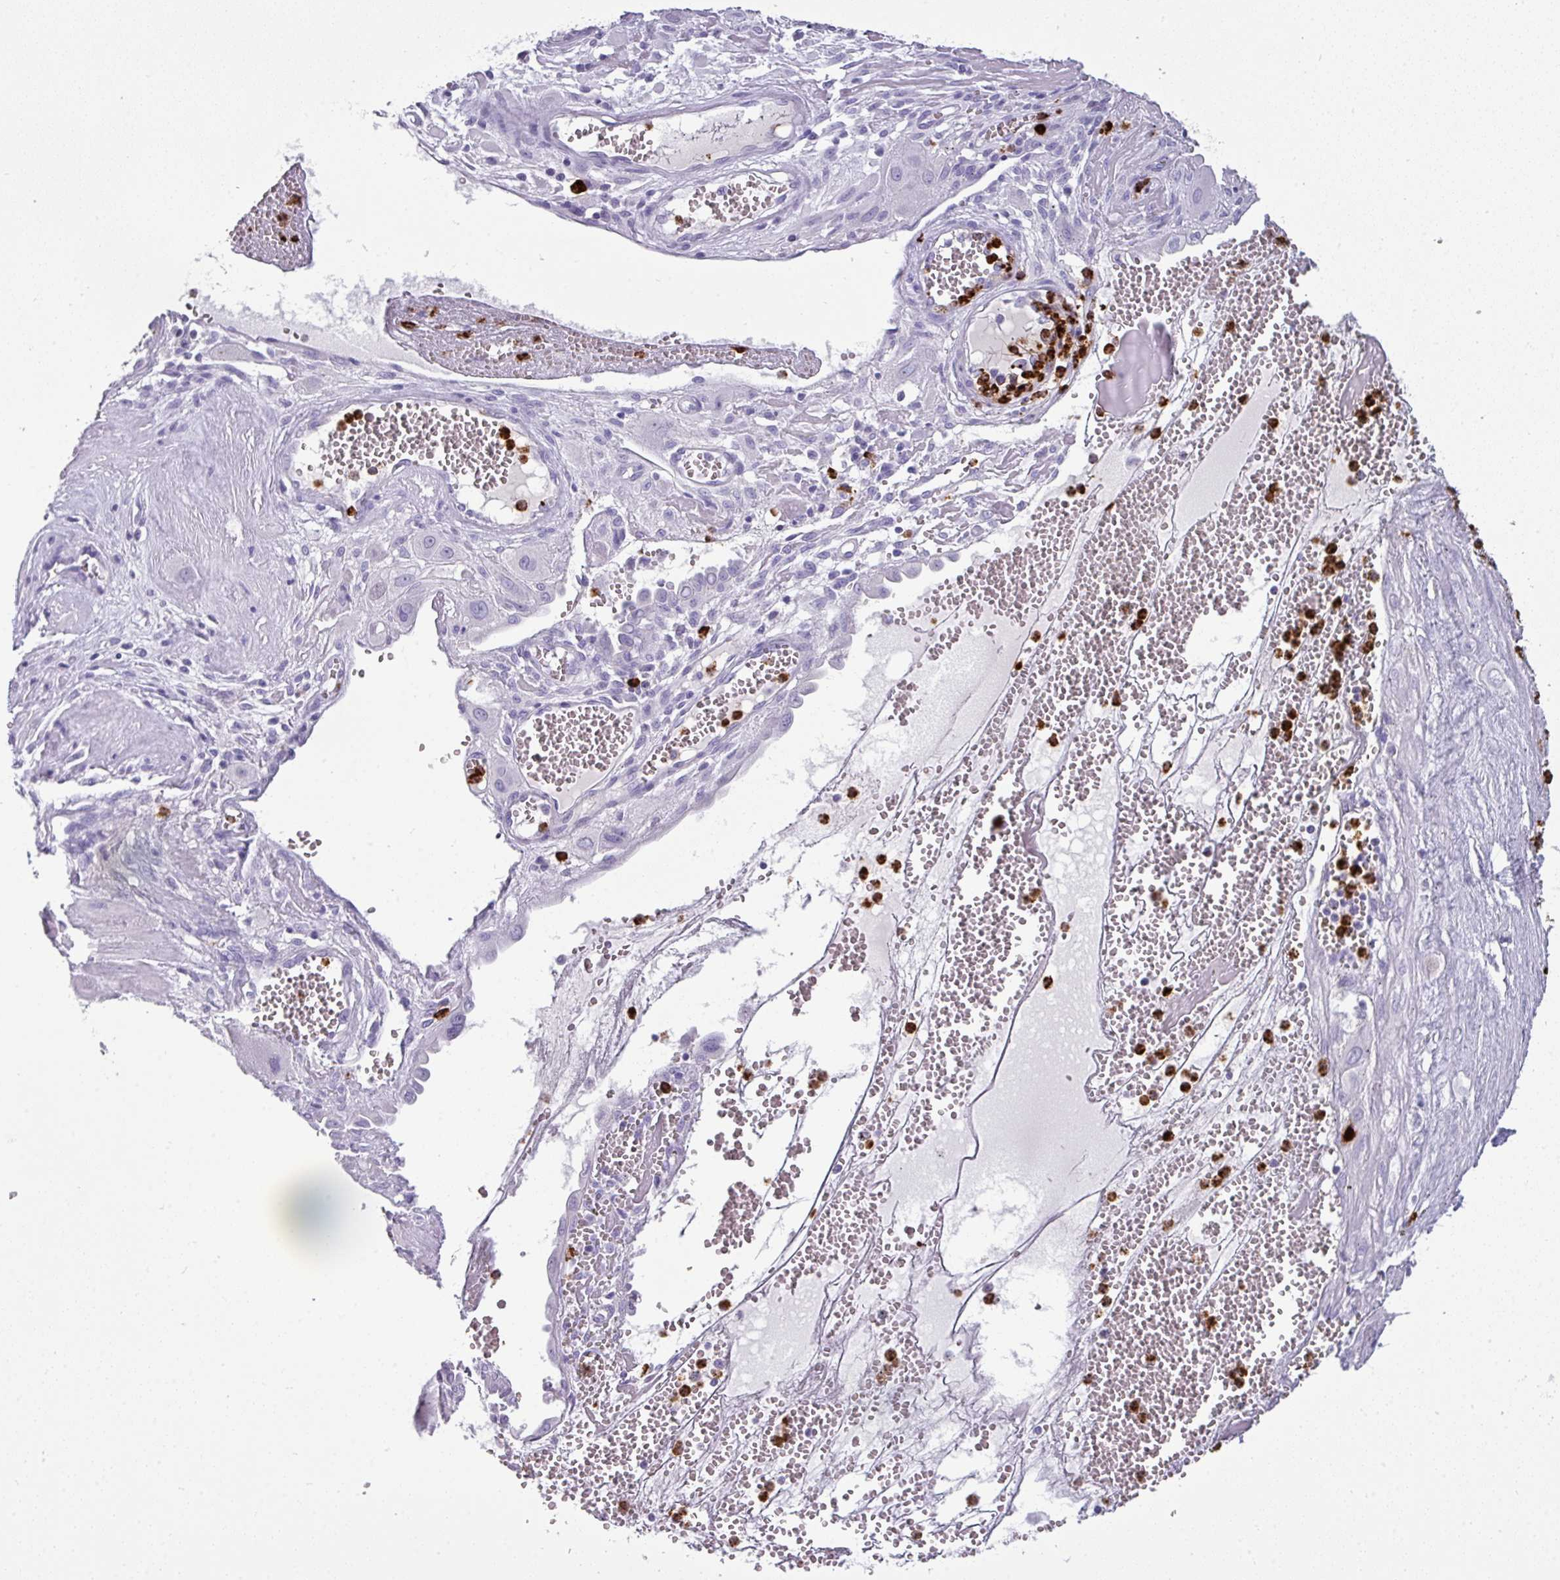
{"staining": {"intensity": "negative", "quantity": "none", "location": "none"}, "tissue": "cervical cancer", "cell_type": "Tumor cells", "image_type": "cancer", "snomed": [{"axis": "morphology", "description": "Squamous cell carcinoma, NOS"}, {"axis": "topography", "description": "Cervix"}], "caption": "An immunohistochemistry histopathology image of cervical cancer (squamous cell carcinoma) is shown. There is no staining in tumor cells of cervical cancer (squamous cell carcinoma).", "gene": "CTSG", "patient": {"sex": "female", "age": 34}}